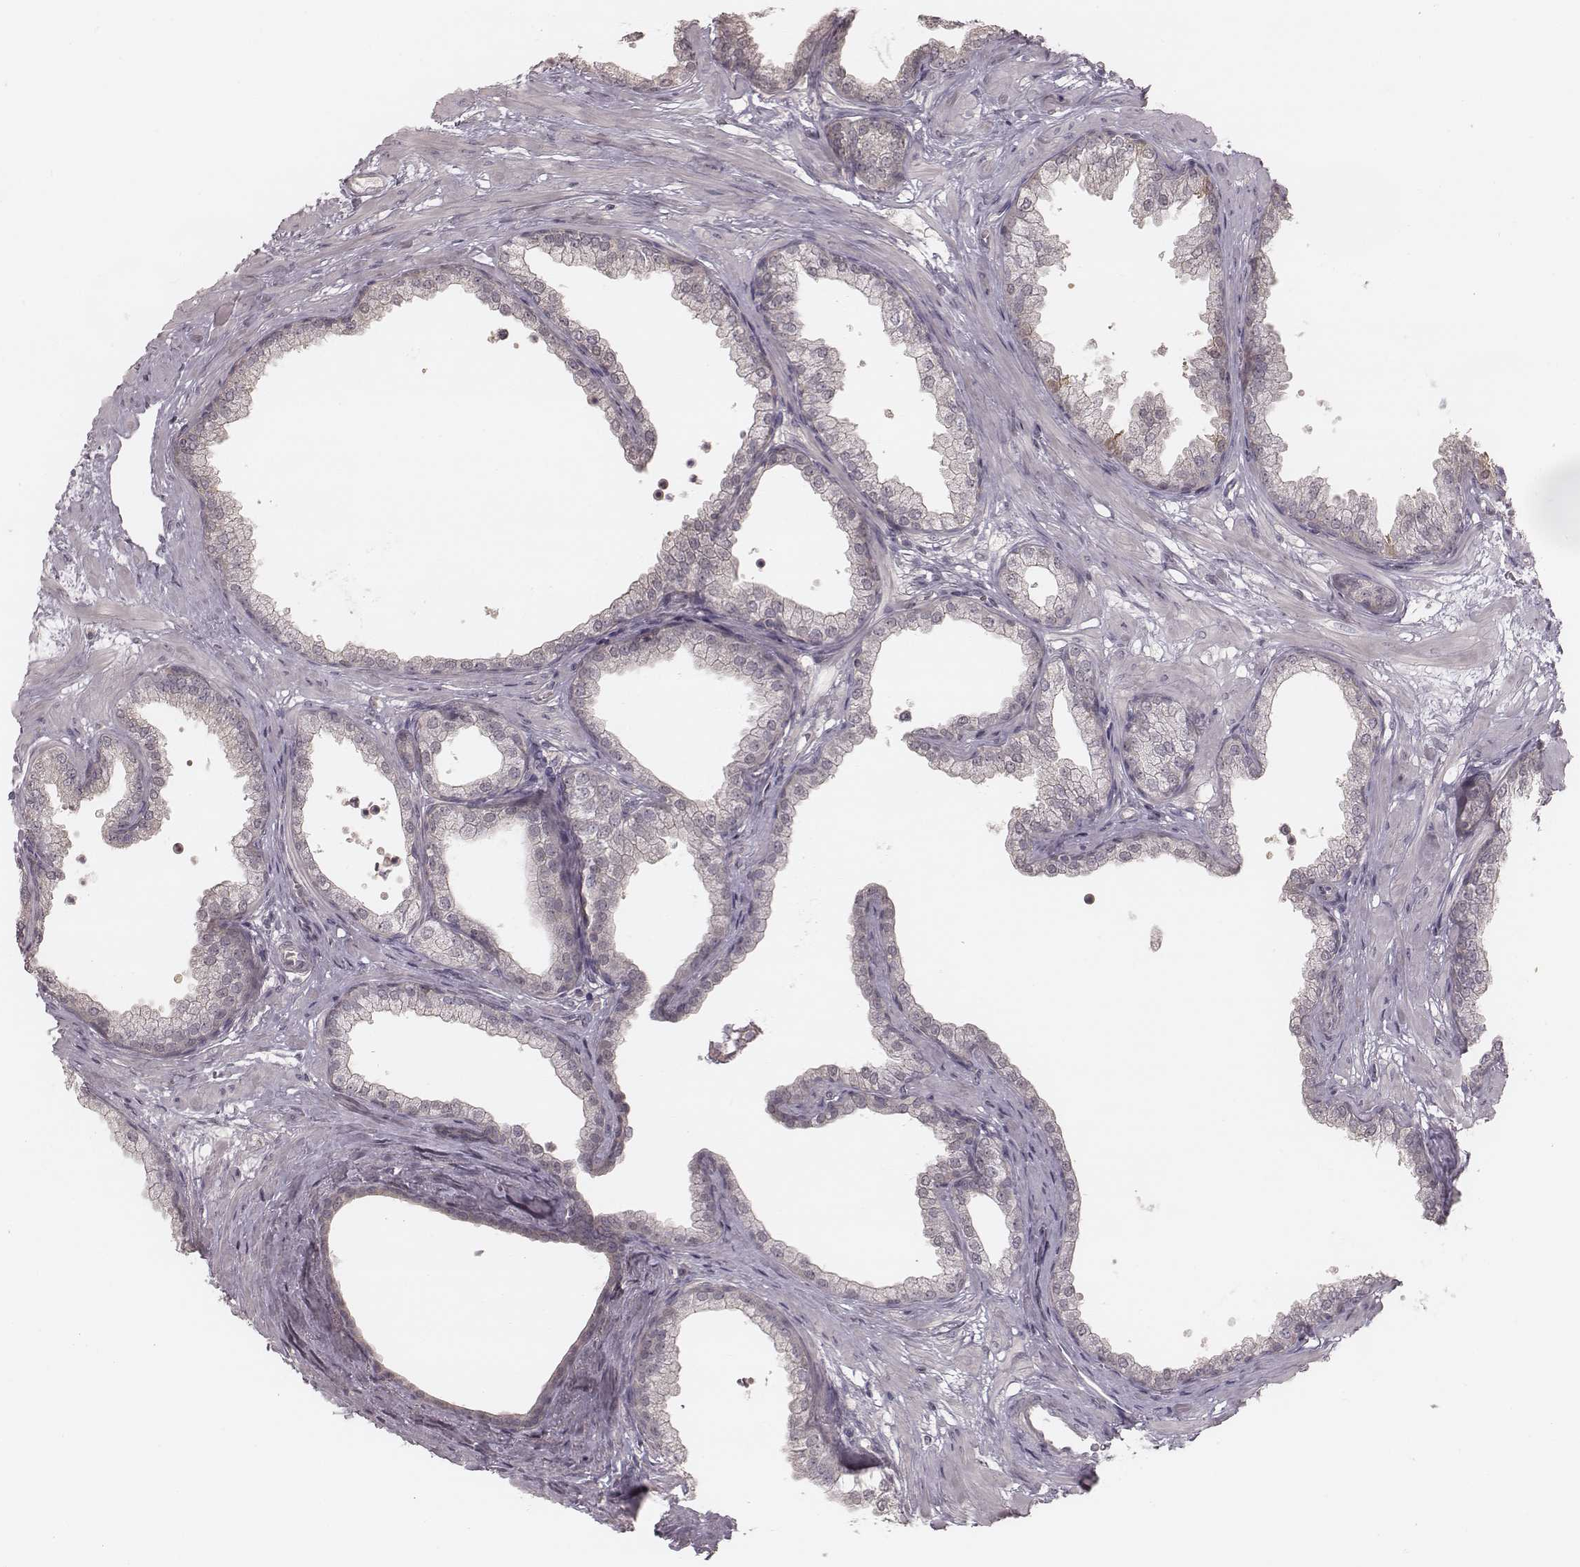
{"staining": {"intensity": "weak", "quantity": "<25%", "location": "cytoplasmic/membranous"}, "tissue": "prostate", "cell_type": "Glandular cells", "image_type": "normal", "snomed": [{"axis": "morphology", "description": "Normal tissue, NOS"}, {"axis": "topography", "description": "Prostate"}], "caption": "Glandular cells are negative for protein expression in benign human prostate. (DAB immunohistochemistry (IHC) with hematoxylin counter stain).", "gene": "TDRD5", "patient": {"sex": "male", "age": 37}}